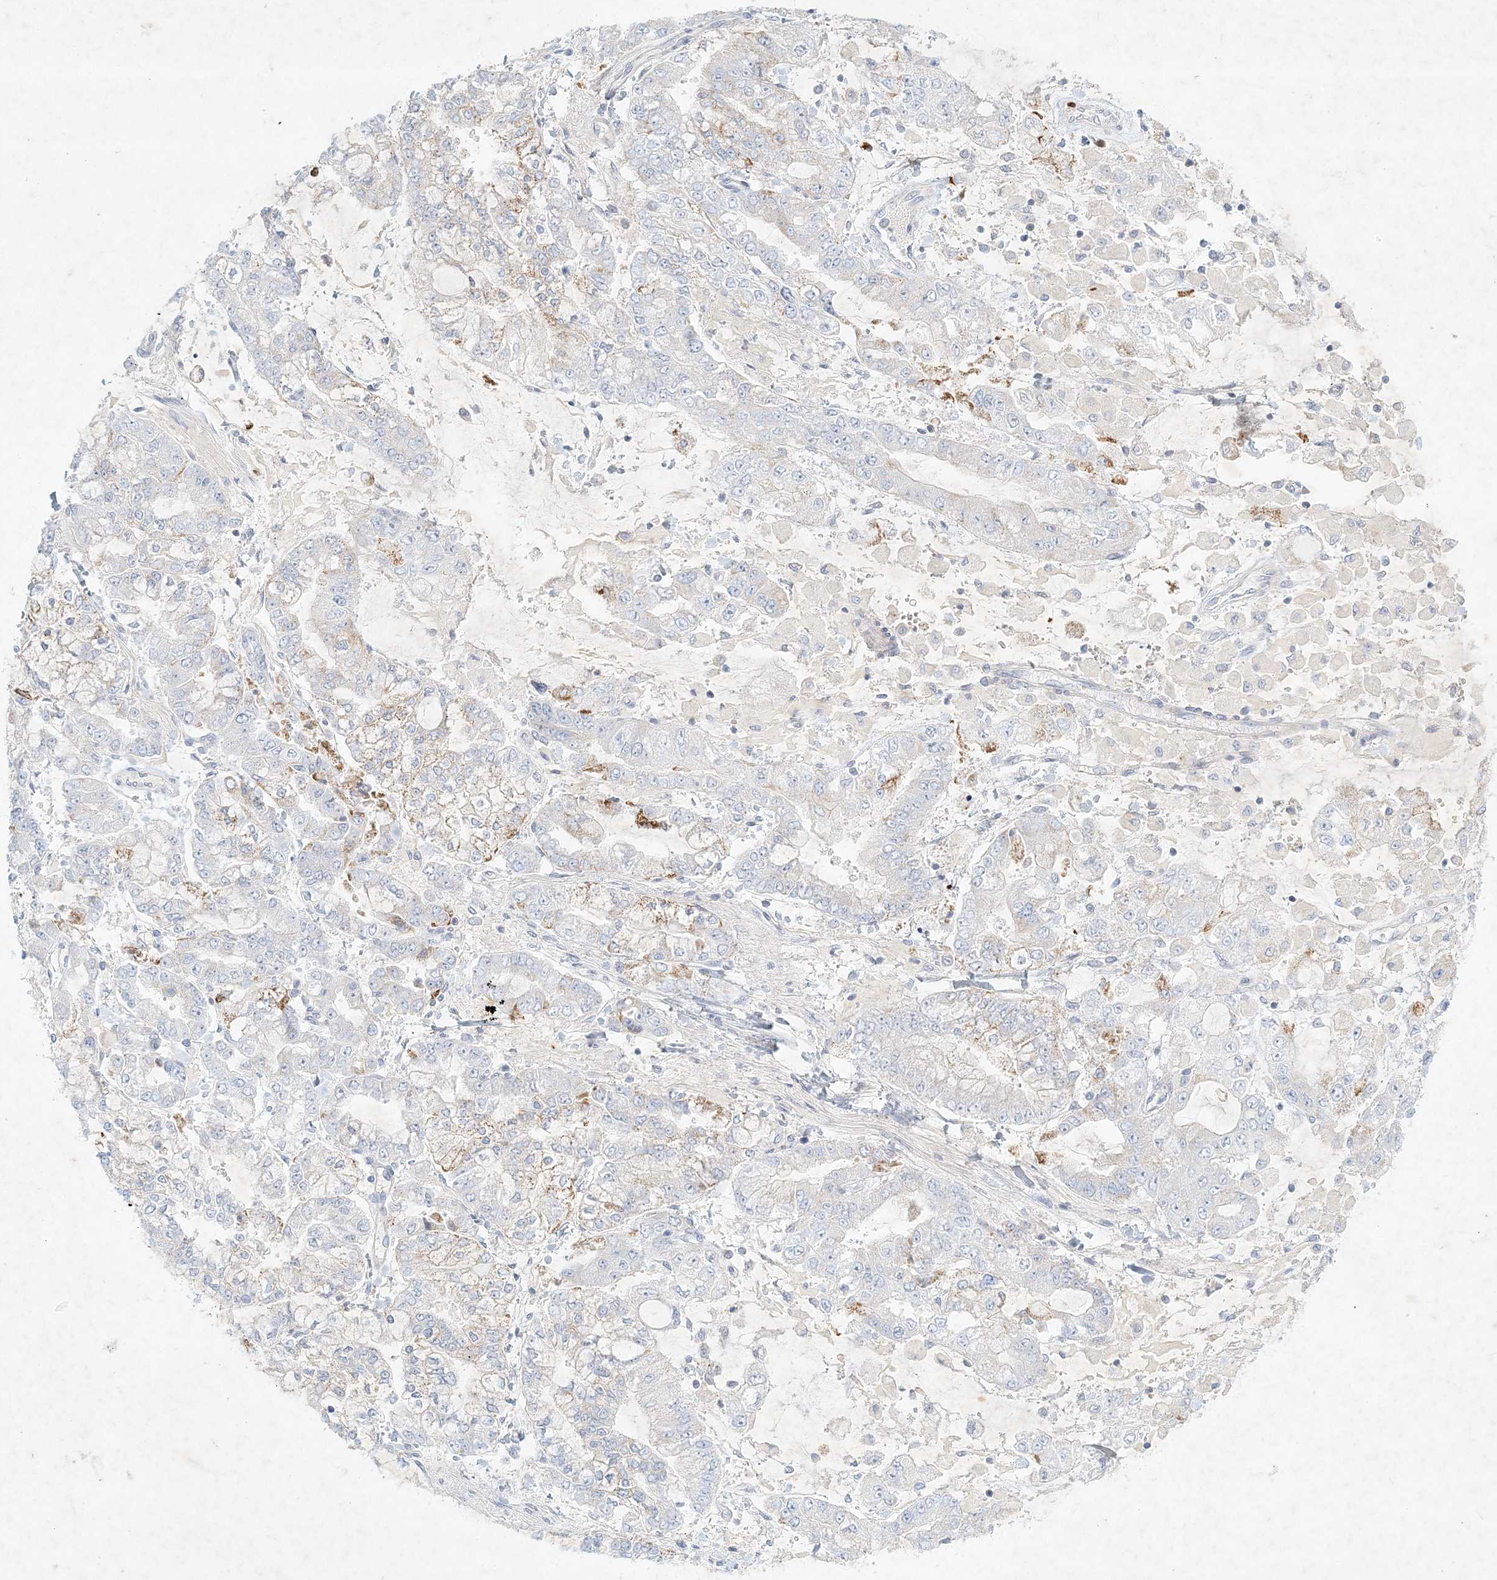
{"staining": {"intensity": "negative", "quantity": "none", "location": "none"}, "tissue": "stomach cancer", "cell_type": "Tumor cells", "image_type": "cancer", "snomed": [{"axis": "morphology", "description": "Normal tissue, NOS"}, {"axis": "morphology", "description": "Adenocarcinoma, NOS"}, {"axis": "topography", "description": "Stomach, upper"}, {"axis": "topography", "description": "Stomach"}], "caption": "Immunohistochemistry of human stomach cancer exhibits no expression in tumor cells.", "gene": "STK11IP", "patient": {"sex": "male", "age": 76}}